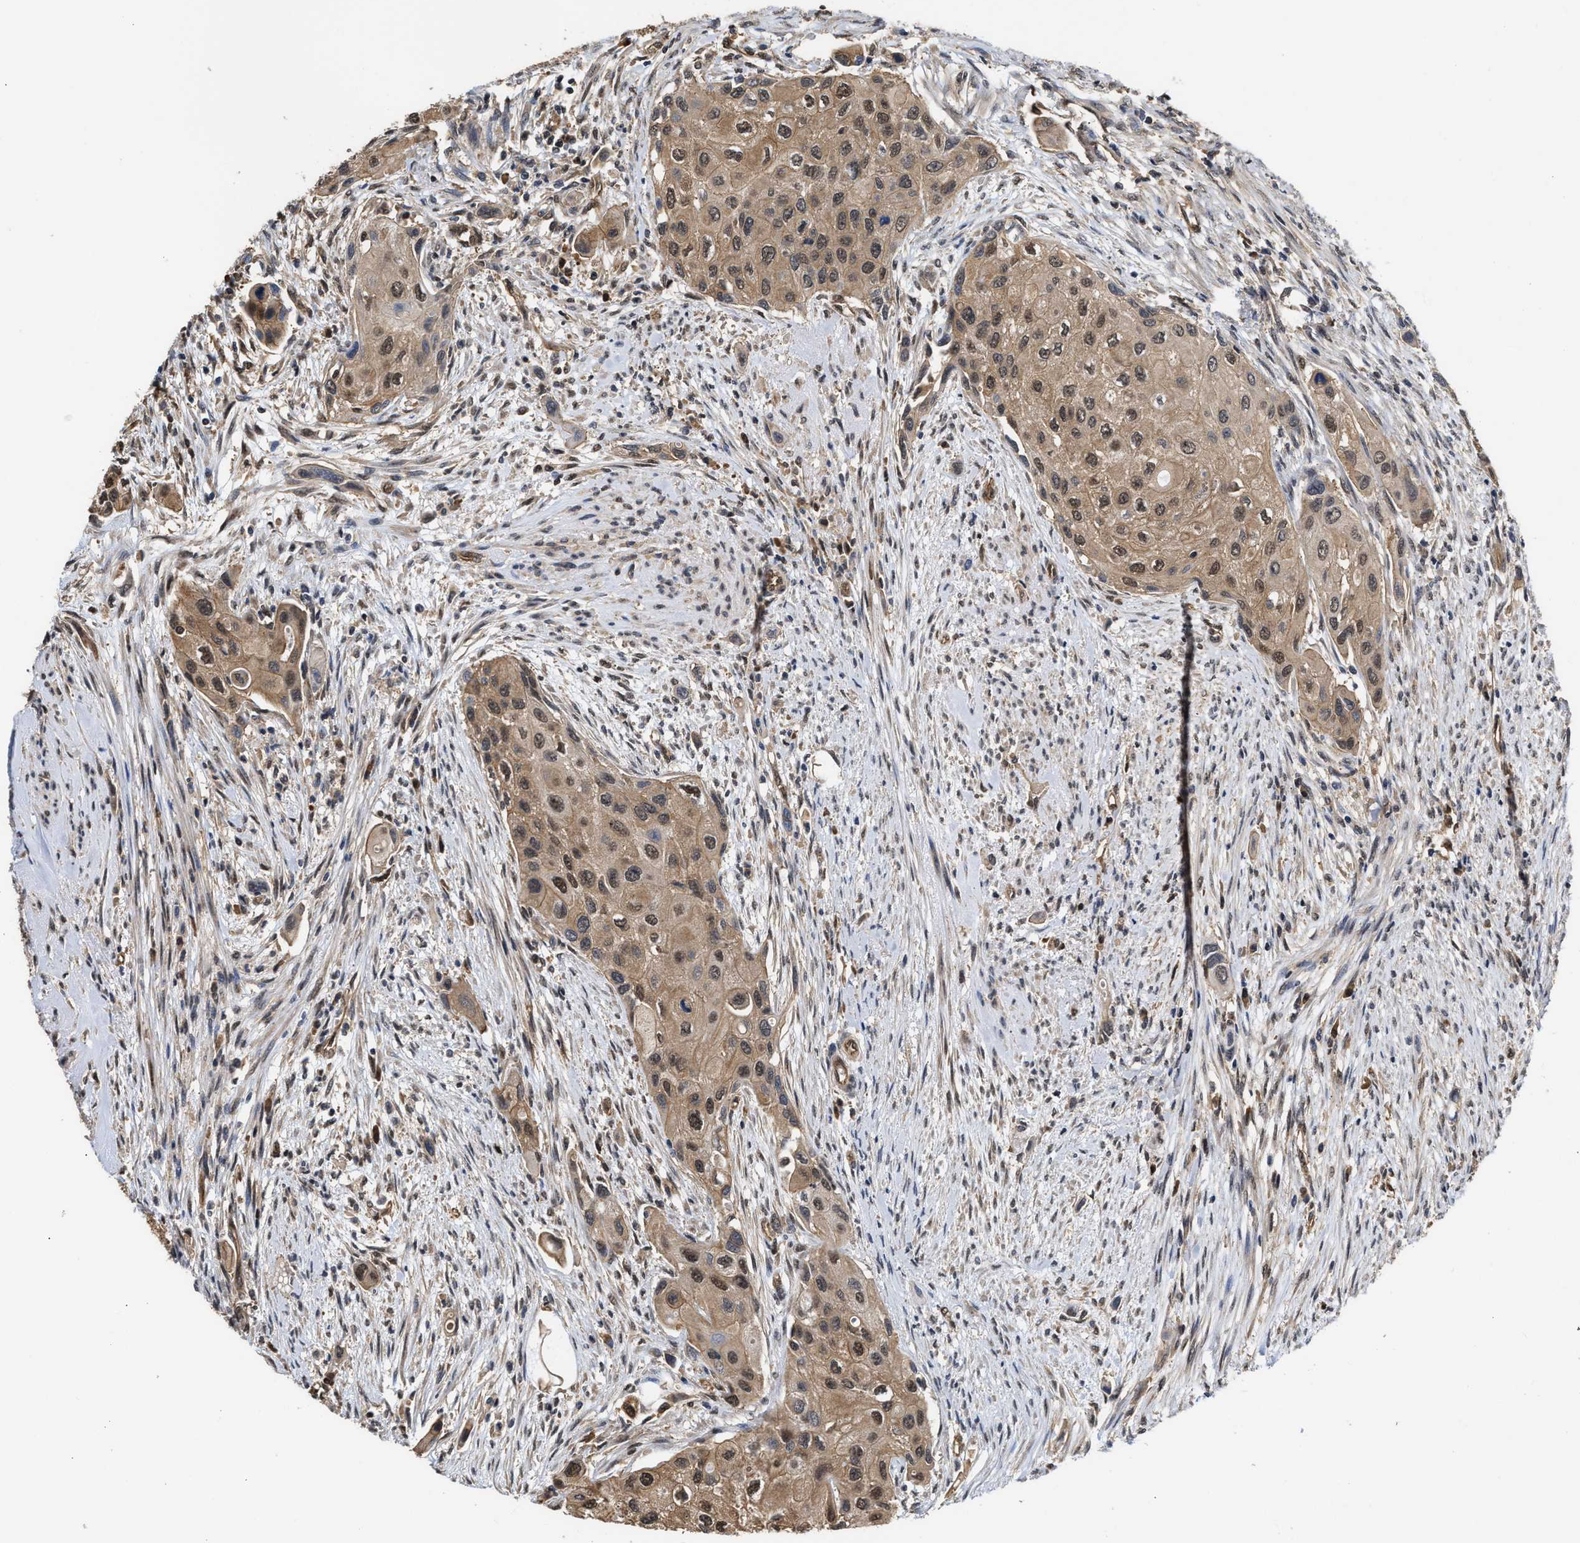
{"staining": {"intensity": "weak", "quantity": ">75%", "location": "cytoplasmic/membranous,nuclear"}, "tissue": "urothelial cancer", "cell_type": "Tumor cells", "image_type": "cancer", "snomed": [{"axis": "morphology", "description": "Urothelial carcinoma, High grade"}, {"axis": "topography", "description": "Urinary bladder"}], "caption": "Approximately >75% of tumor cells in human high-grade urothelial carcinoma display weak cytoplasmic/membranous and nuclear protein expression as visualized by brown immunohistochemical staining.", "gene": "SCAI", "patient": {"sex": "female", "age": 56}}